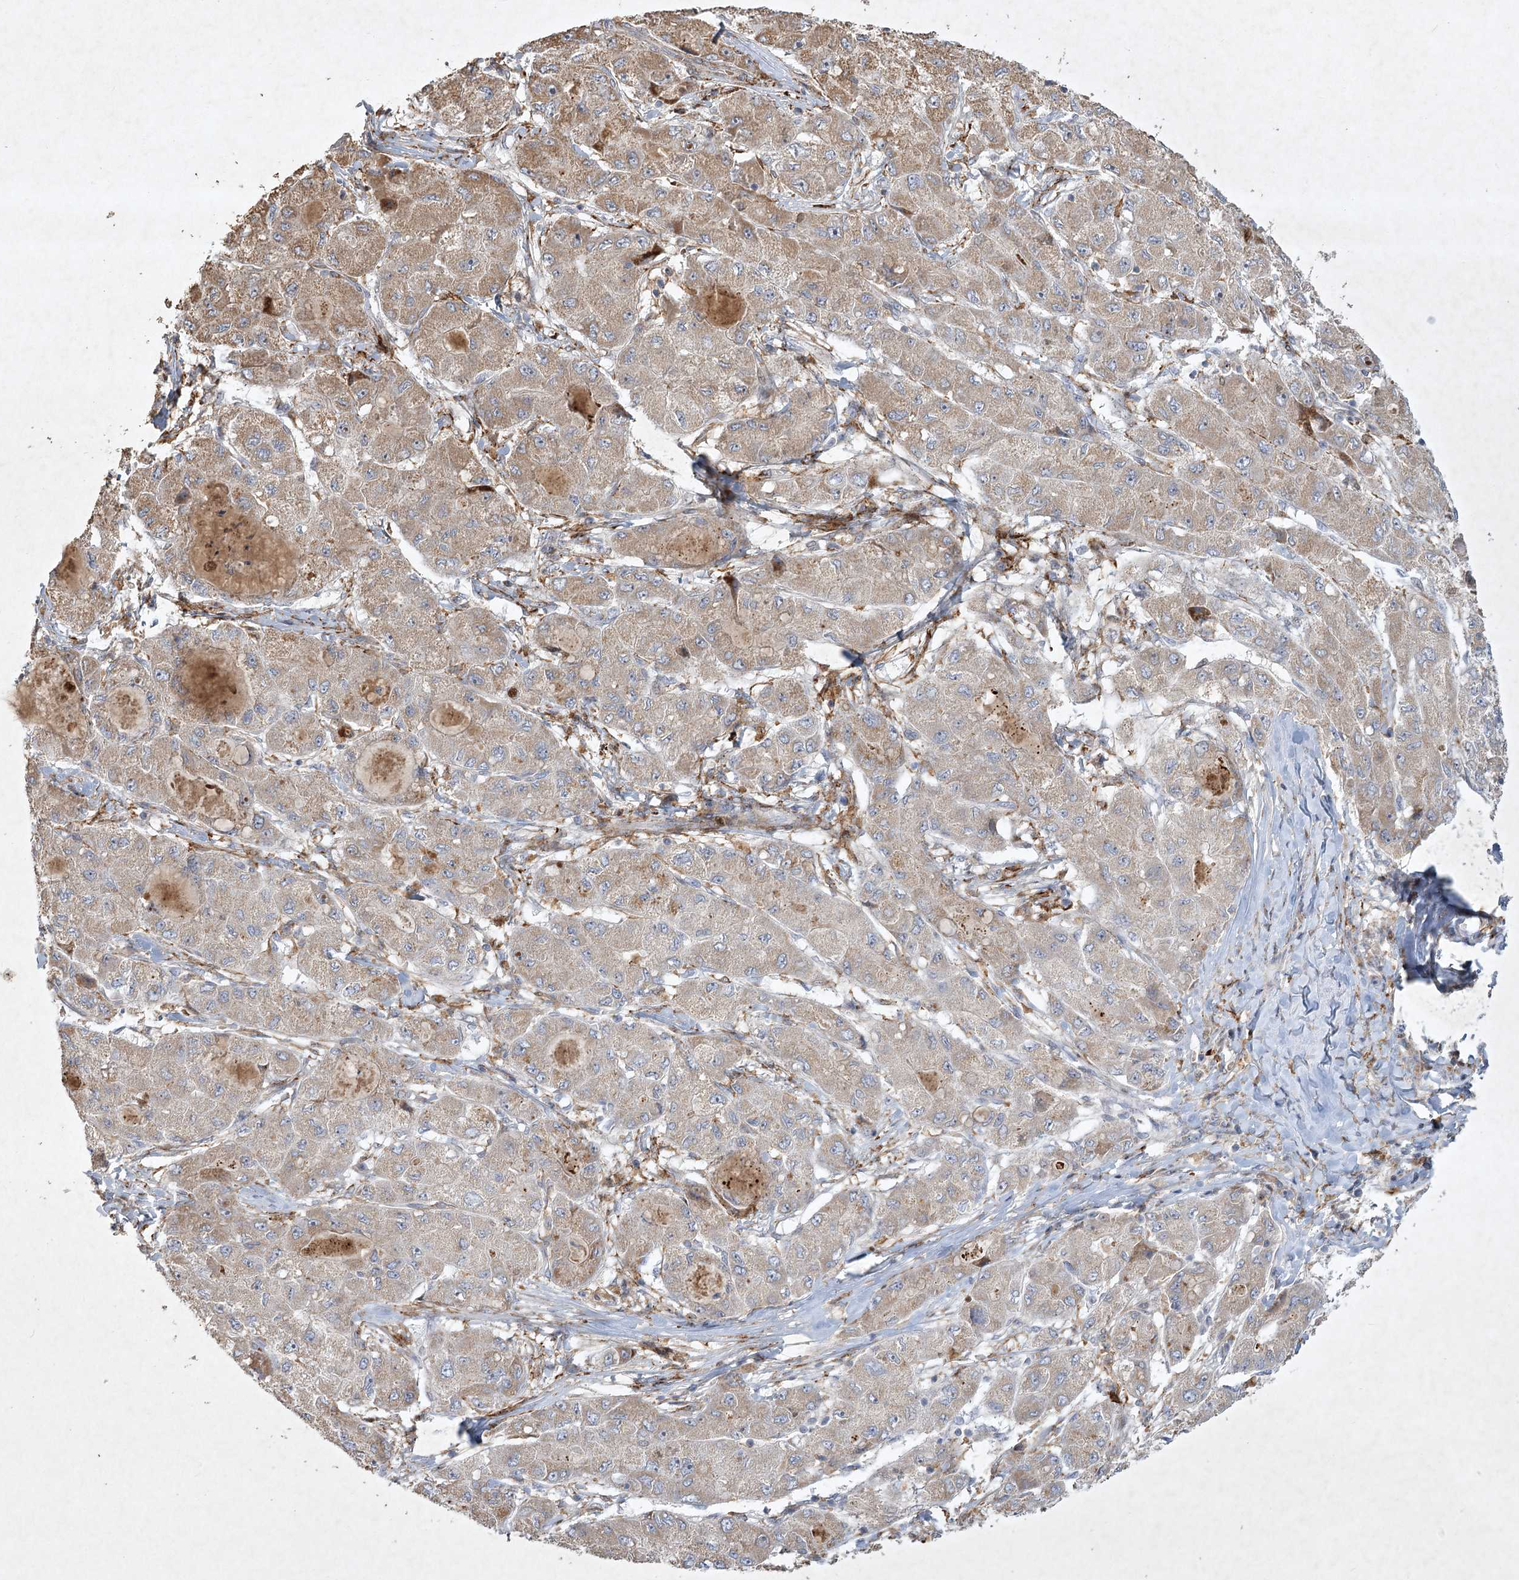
{"staining": {"intensity": "moderate", "quantity": "25%-75%", "location": "cytoplasmic/membranous"}, "tissue": "liver cancer", "cell_type": "Tumor cells", "image_type": "cancer", "snomed": [{"axis": "morphology", "description": "Carcinoma, Hepatocellular, NOS"}, {"axis": "topography", "description": "Liver"}], "caption": "Immunohistochemical staining of human hepatocellular carcinoma (liver) demonstrates medium levels of moderate cytoplasmic/membranous protein expression in about 25%-75% of tumor cells.", "gene": "KBTBD4", "patient": {"sex": "male", "age": 80}}